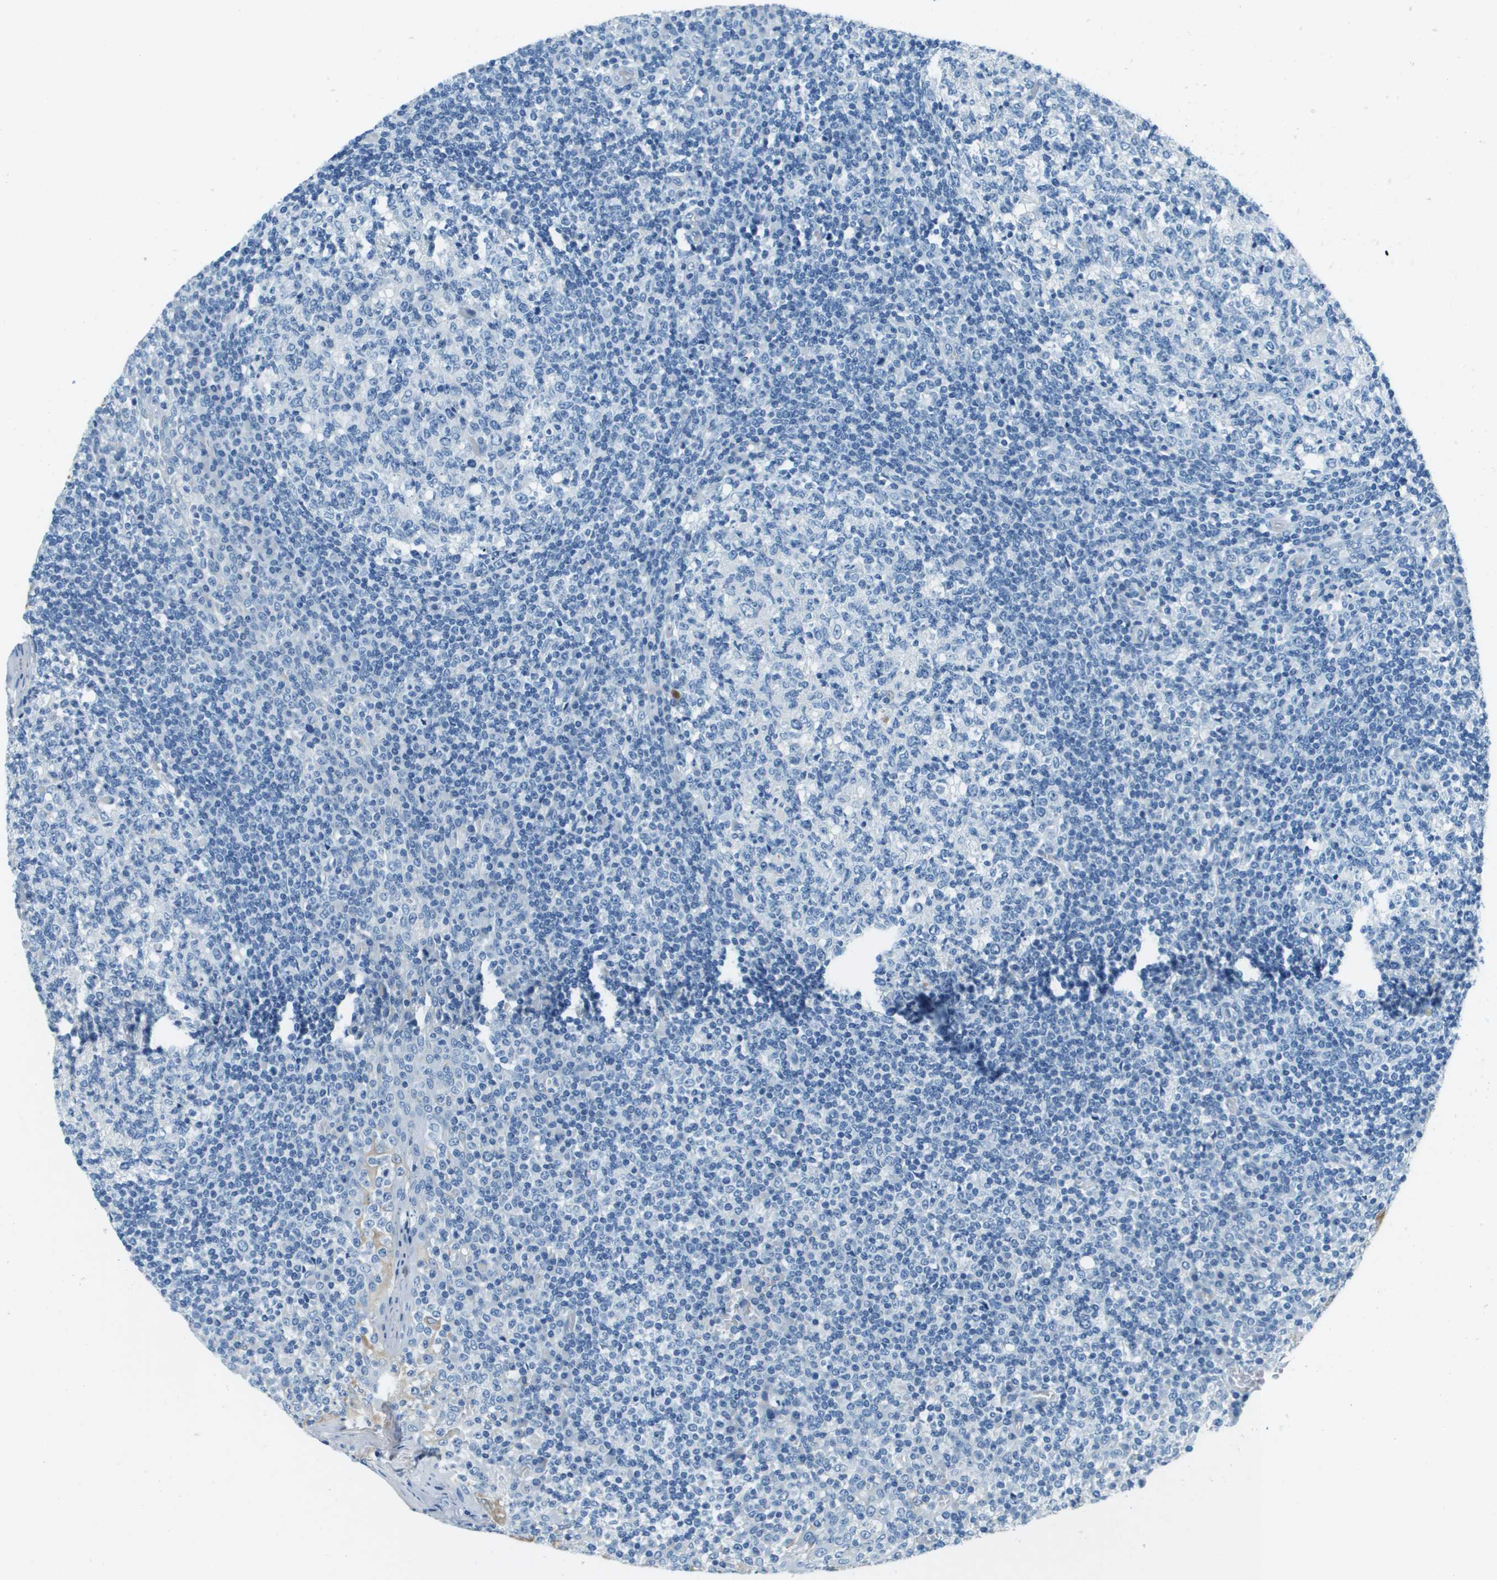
{"staining": {"intensity": "negative", "quantity": "none", "location": "none"}, "tissue": "tonsil", "cell_type": "Germinal center cells", "image_type": "normal", "snomed": [{"axis": "morphology", "description": "Normal tissue, NOS"}, {"axis": "topography", "description": "Tonsil"}], "caption": "Immunohistochemistry micrograph of normal tonsil: tonsil stained with DAB (3,3'-diaminobenzidine) displays no significant protein staining in germinal center cells.", "gene": "SLC16A10", "patient": {"sex": "female", "age": 19}}